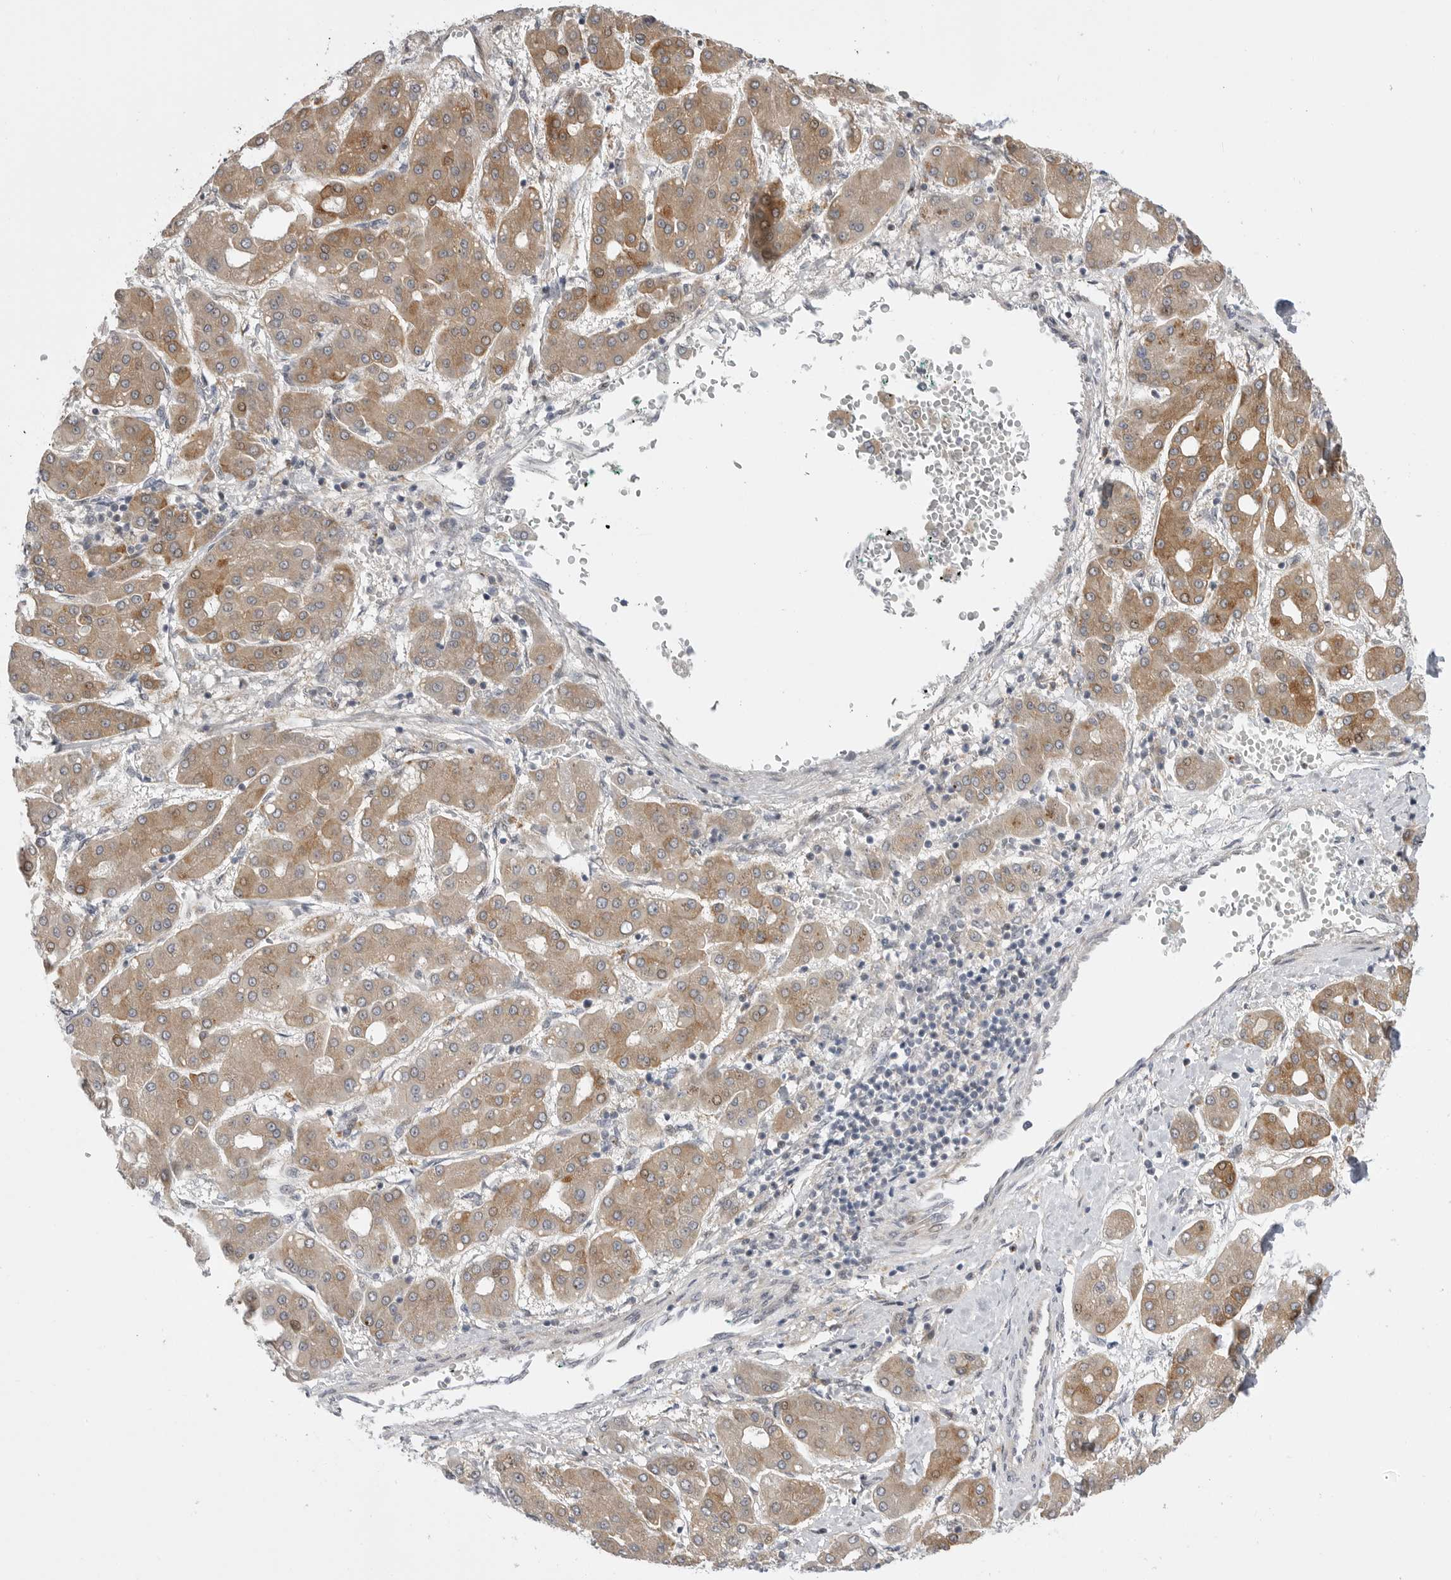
{"staining": {"intensity": "moderate", "quantity": ">75%", "location": "cytoplasmic/membranous"}, "tissue": "liver cancer", "cell_type": "Tumor cells", "image_type": "cancer", "snomed": [{"axis": "morphology", "description": "Carcinoma, Hepatocellular, NOS"}, {"axis": "topography", "description": "Liver"}], "caption": "About >75% of tumor cells in liver cancer demonstrate moderate cytoplasmic/membranous protein staining as visualized by brown immunohistochemical staining.", "gene": "GGT6", "patient": {"sex": "male", "age": 65}}